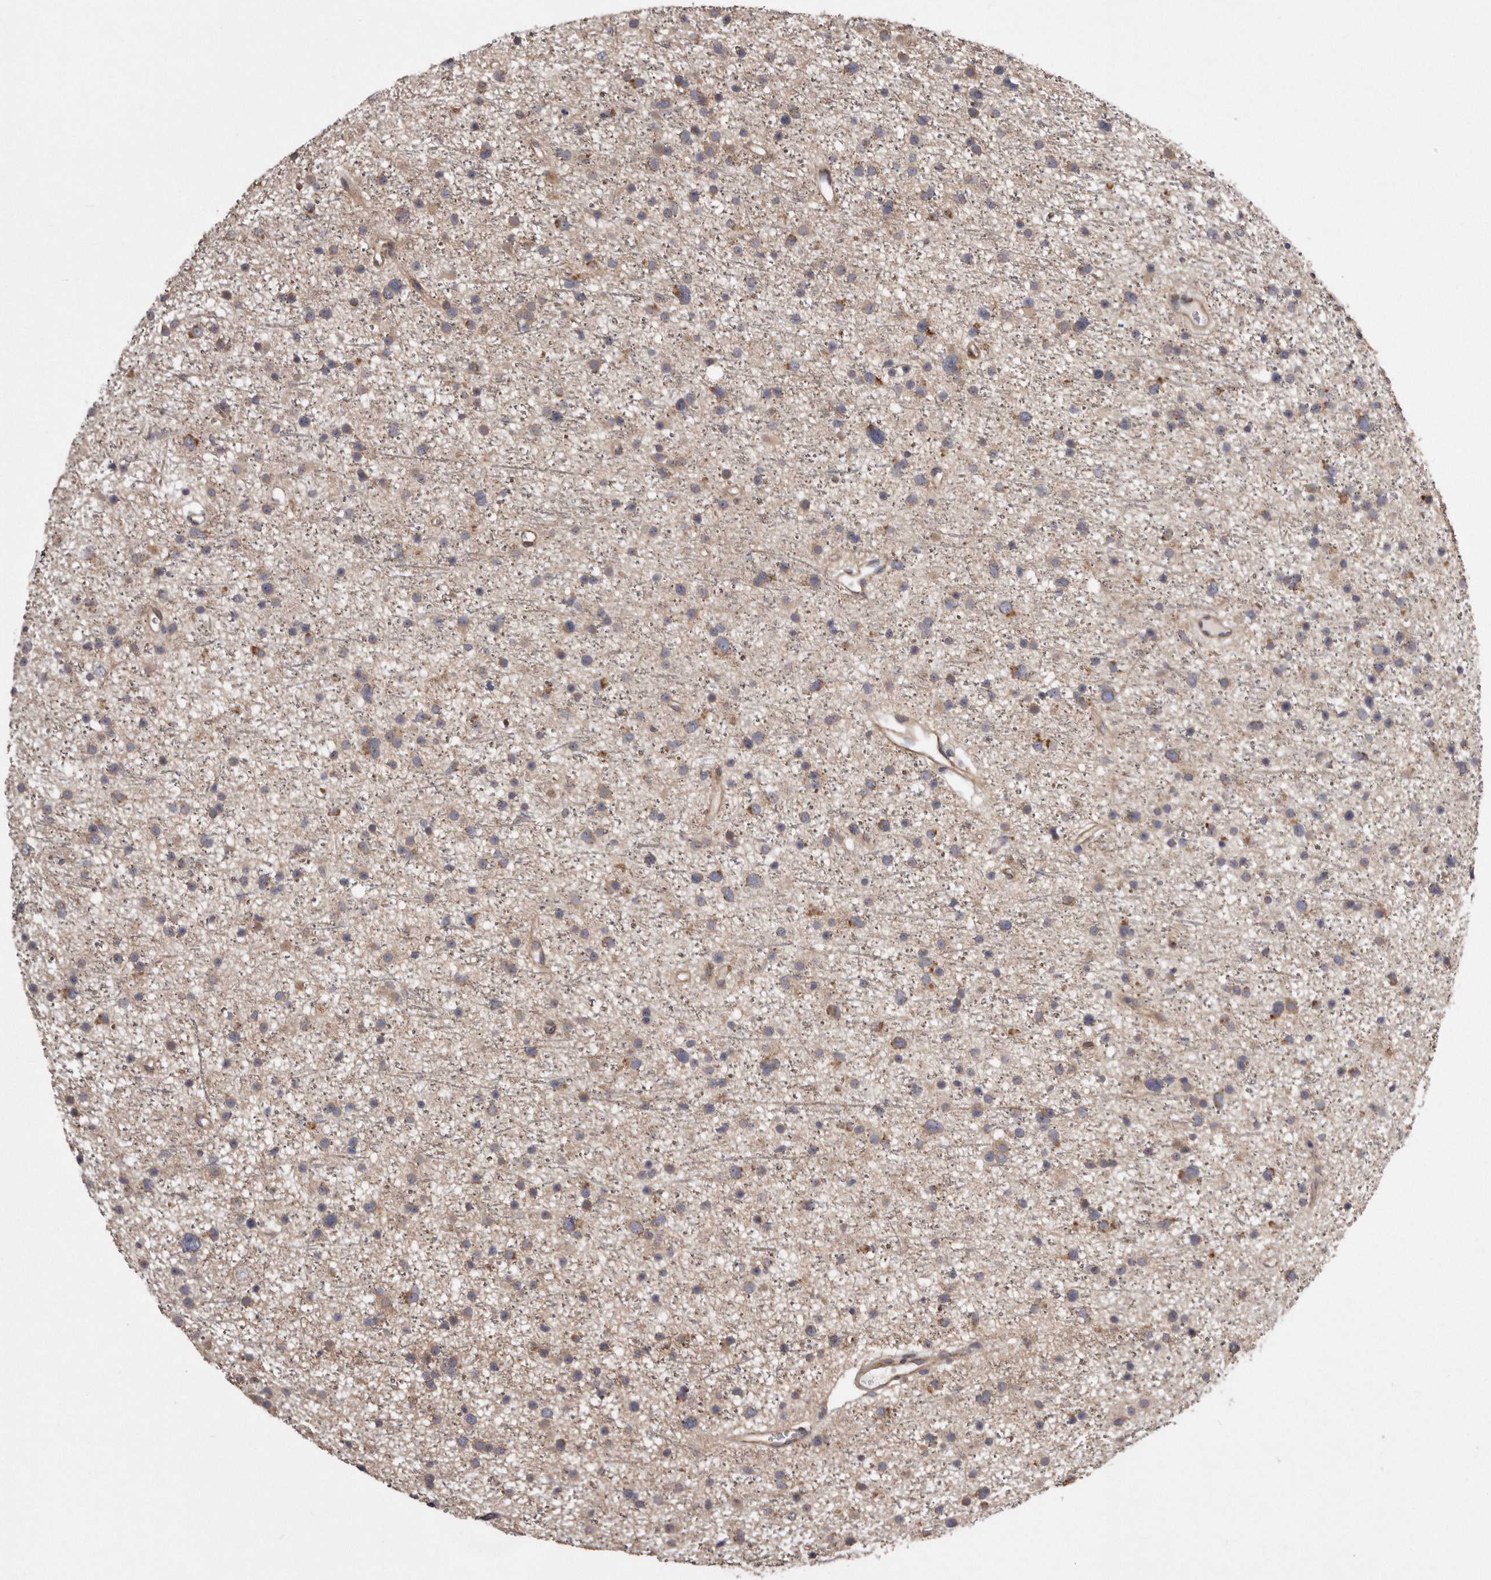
{"staining": {"intensity": "weak", "quantity": "25%-75%", "location": "cytoplasmic/membranous"}, "tissue": "glioma", "cell_type": "Tumor cells", "image_type": "cancer", "snomed": [{"axis": "morphology", "description": "Glioma, malignant, Low grade"}, {"axis": "topography", "description": "Cerebral cortex"}], "caption": "High-power microscopy captured an immunohistochemistry (IHC) image of glioma, revealing weak cytoplasmic/membranous expression in about 25%-75% of tumor cells.", "gene": "ARMCX1", "patient": {"sex": "female", "age": 39}}